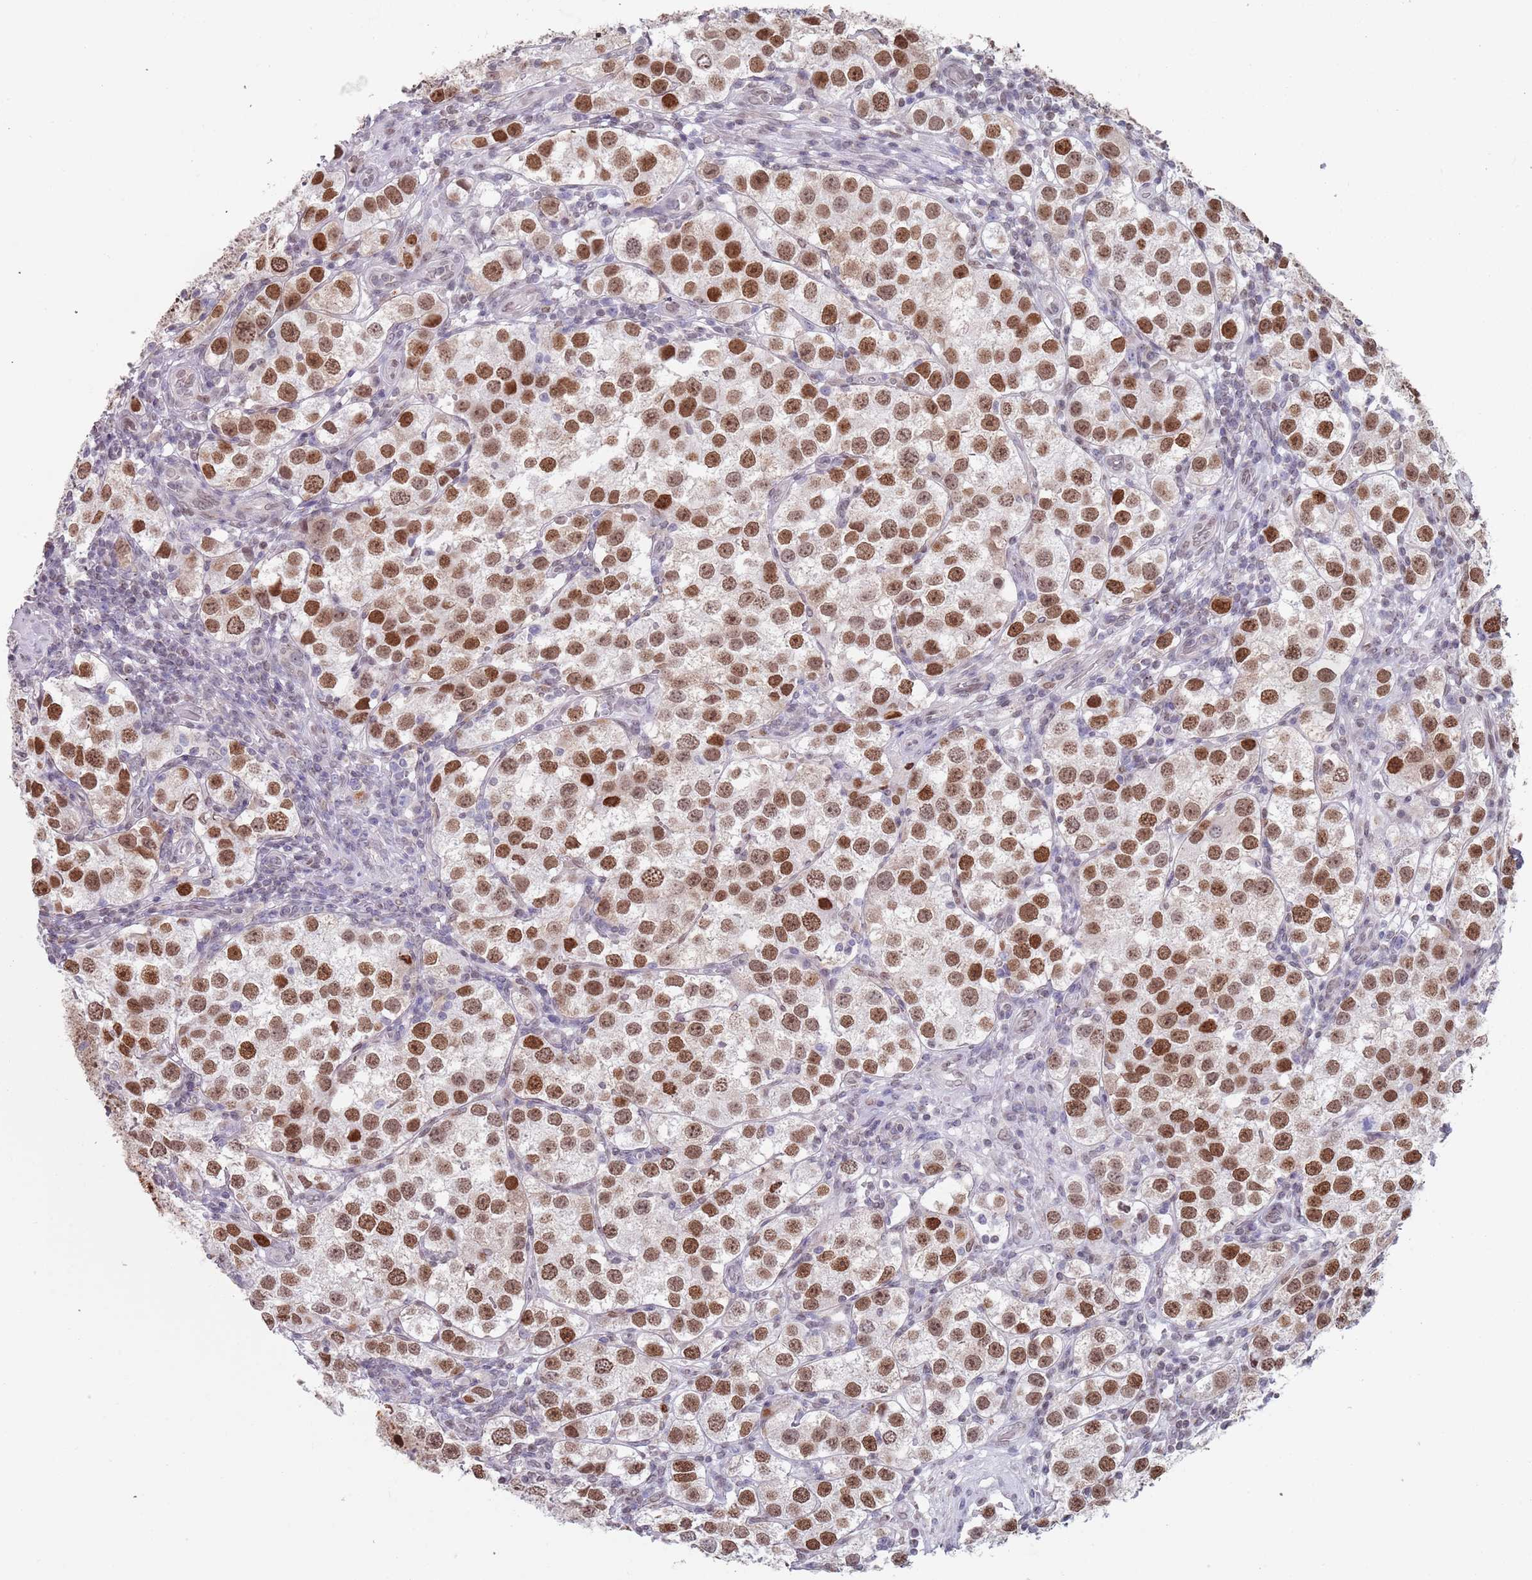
{"staining": {"intensity": "moderate", "quantity": ">75%", "location": "nuclear"}, "tissue": "testis cancer", "cell_type": "Tumor cells", "image_type": "cancer", "snomed": [{"axis": "morphology", "description": "Seminoma, NOS"}, {"axis": "topography", "description": "Testis"}], "caption": "This micrograph displays immunohistochemistry (IHC) staining of testis seminoma, with medium moderate nuclear staining in about >75% of tumor cells.", "gene": "MFSD12", "patient": {"sex": "male", "age": 37}}